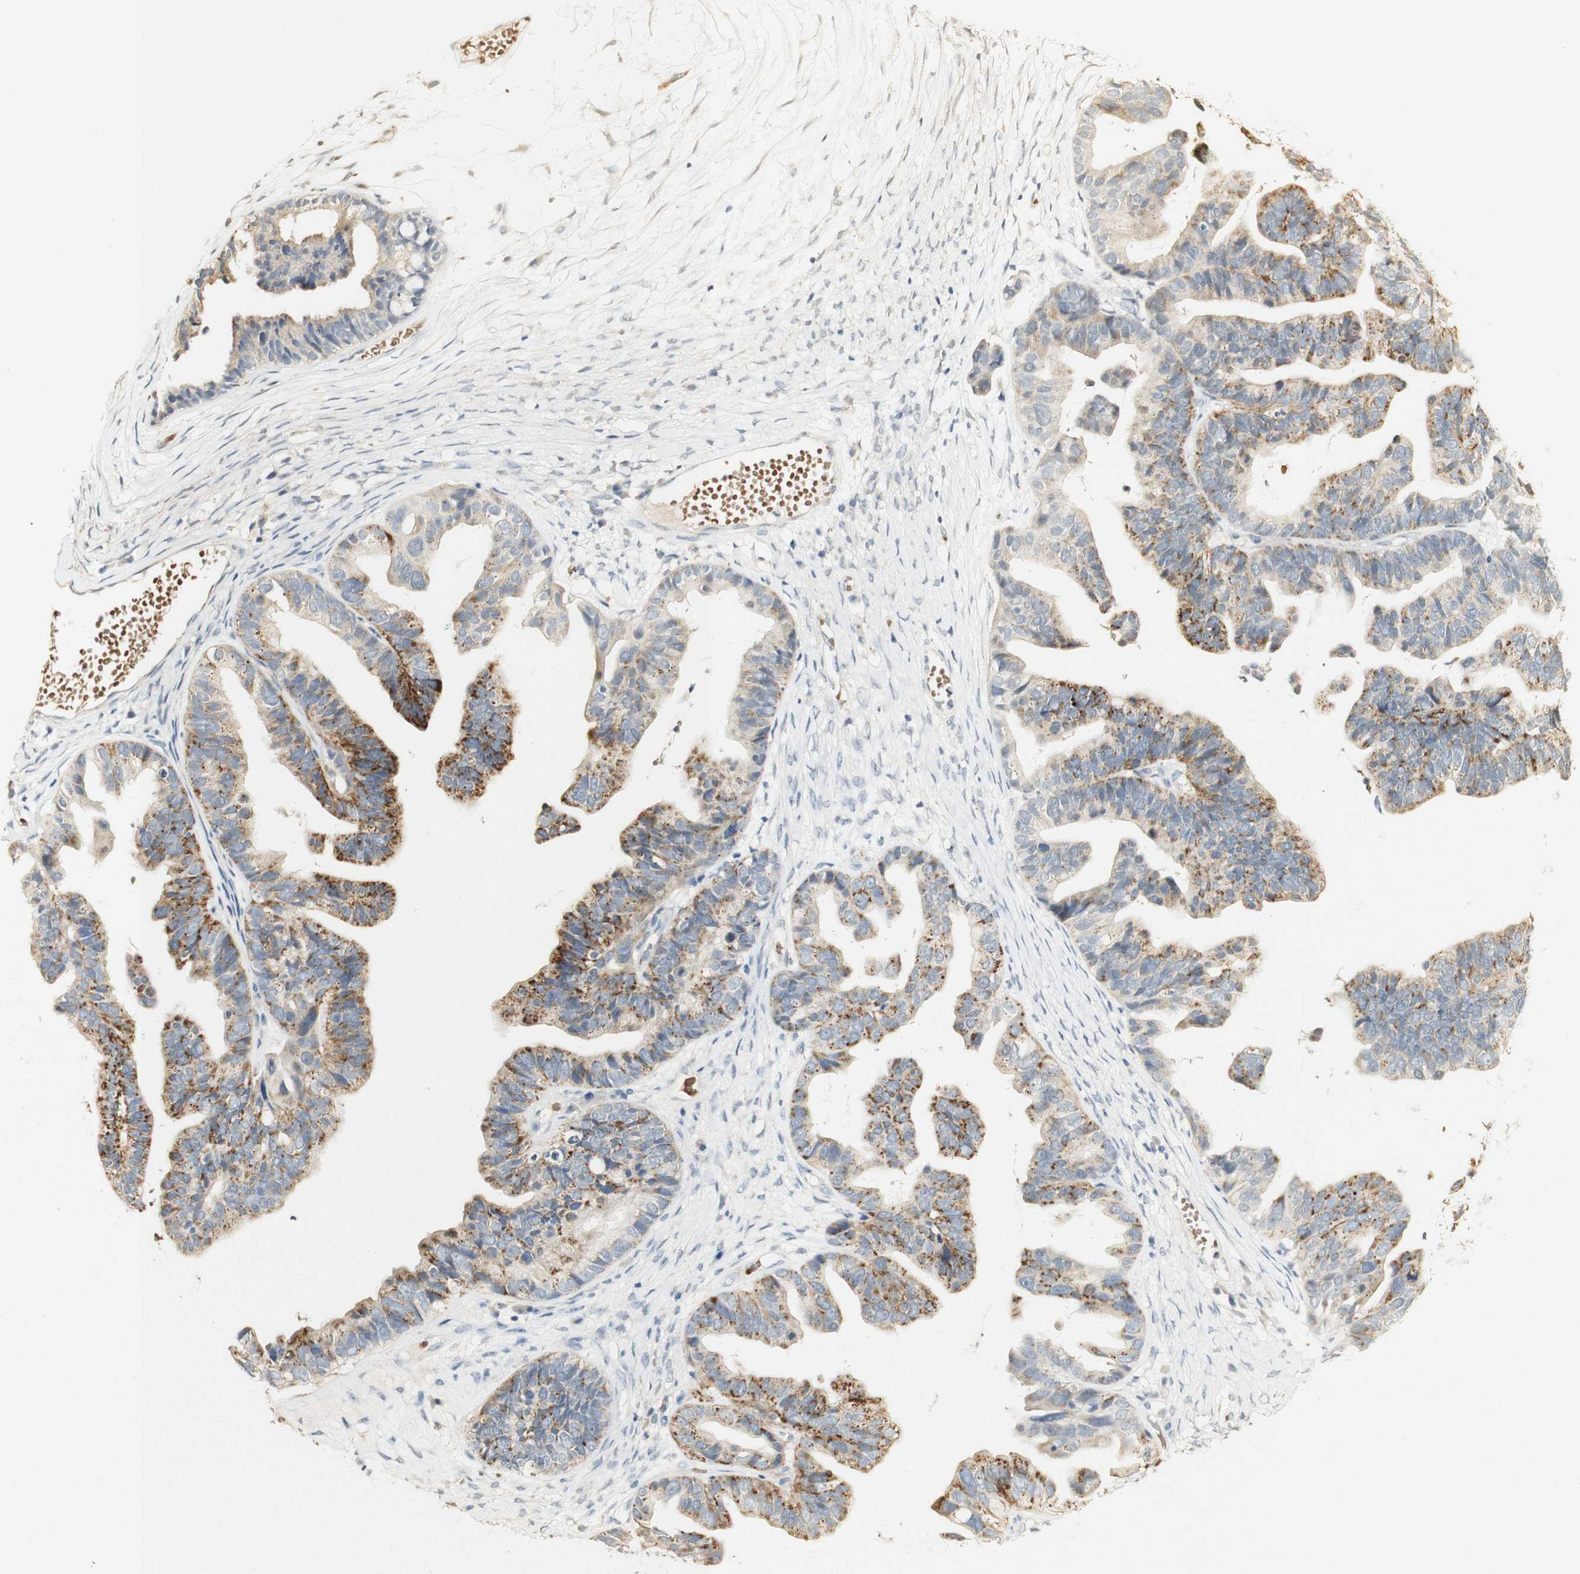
{"staining": {"intensity": "moderate", "quantity": ">75%", "location": "cytoplasmic/membranous"}, "tissue": "ovarian cancer", "cell_type": "Tumor cells", "image_type": "cancer", "snomed": [{"axis": "morphology", "description": "Cystadenocarcinoma, serous, NOS"}, {"axis": "topography", "description": "Ovary"}], "caption": "This micrograph demonstrates immunohistochemistry staining of ovarian cancer, with medium moderate cytoplasmic/membranous positivity in approximately >75% of tumor cells.", "gene": "SYT7", "patient": {"sex": "female", "age": 56}}